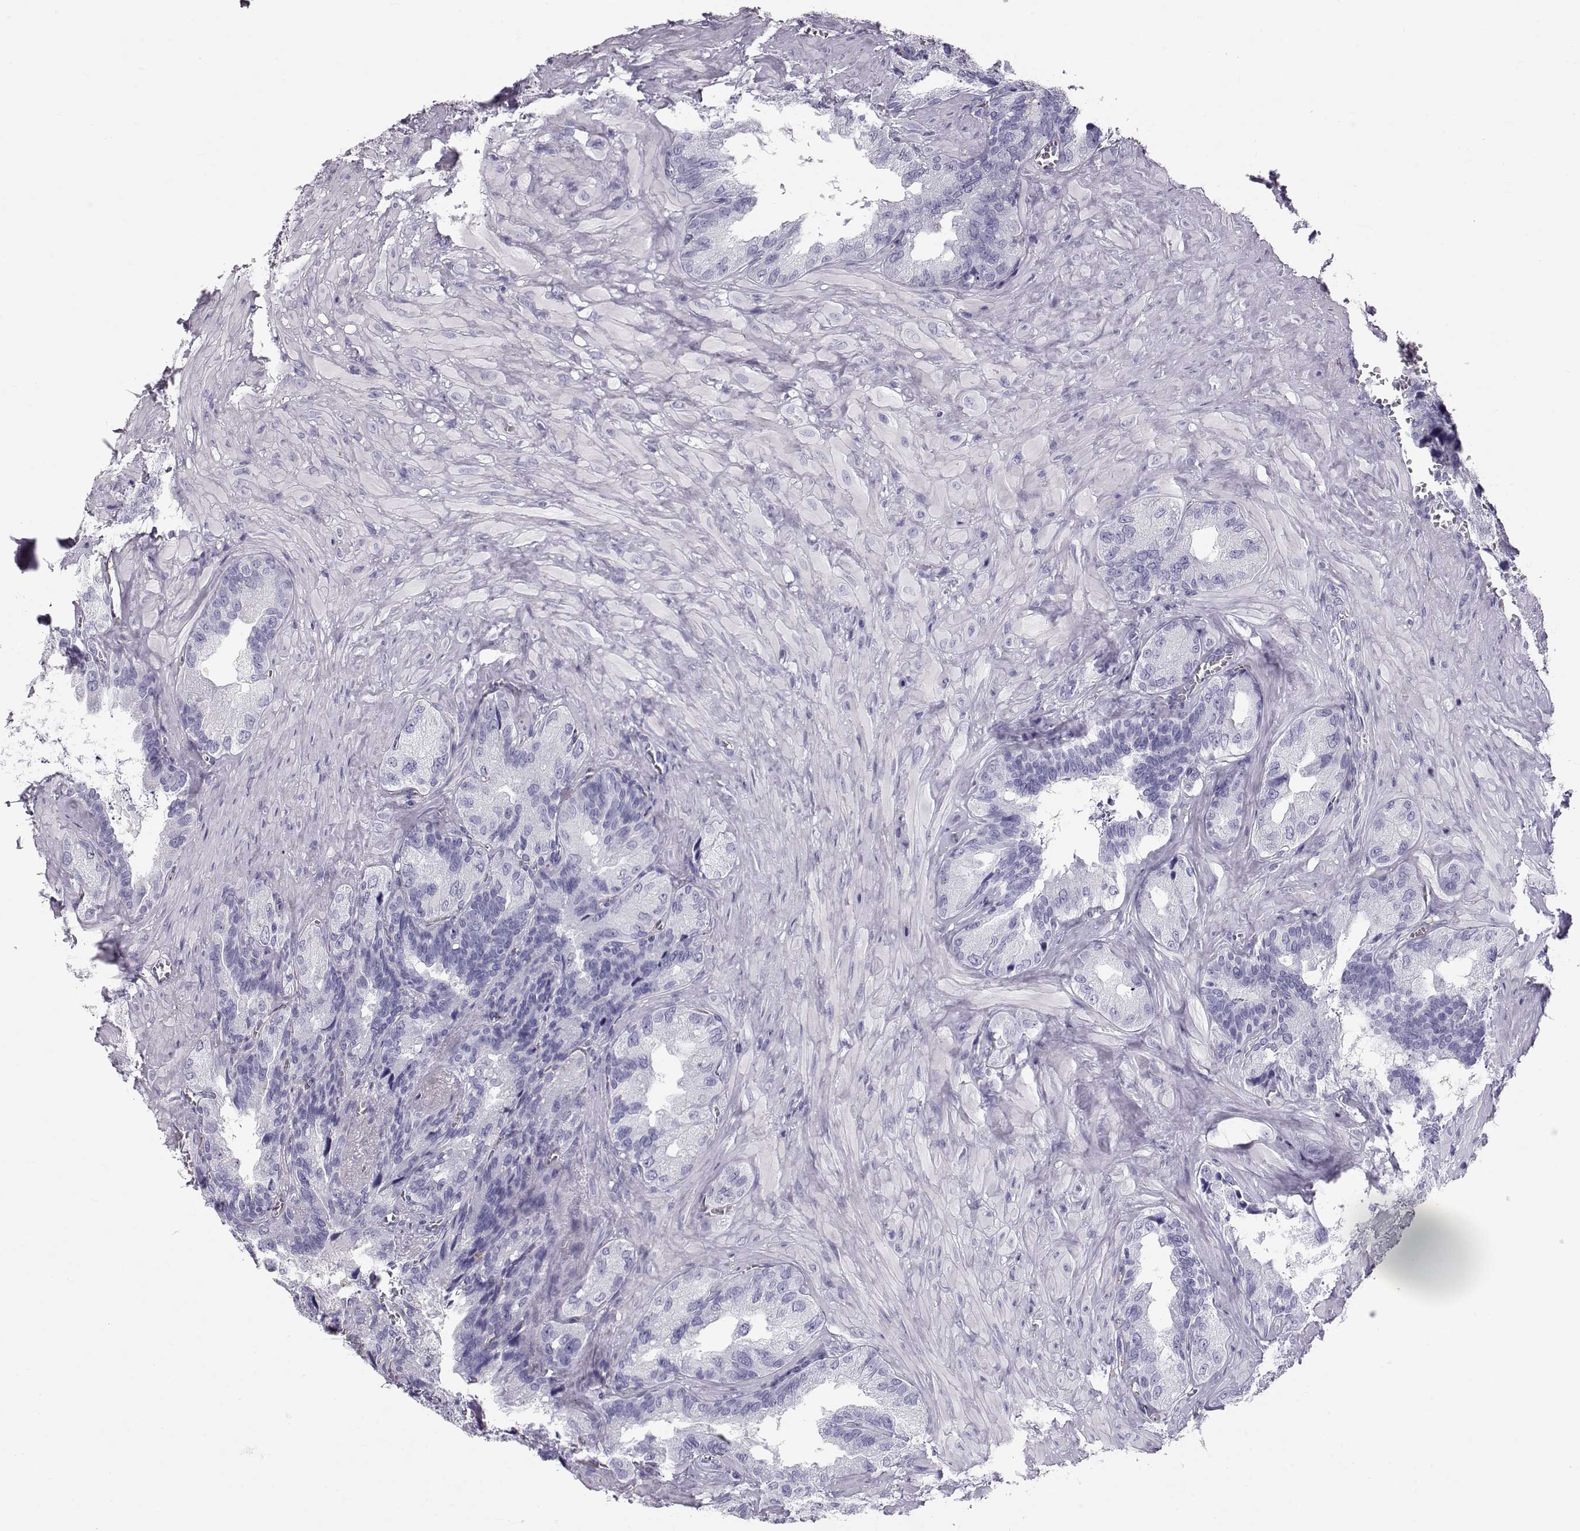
{"staining": {"intensity": "negative", "quantity": "none", "location": "none"}, "tissue": "seminal vesicle", "cell_type": "Glandular cells", "image_type": "normal", "snomed": [{"axis": "morphology", "description": "Normal tissue, NOS"}, {"axis": "topography", "description": "Seminal veicle"}], "caption": "Unremarkable seminal vesicle was stained to show a protein in brown. There is no significant staining in glandular cells. (DAB (3,3'-diaminobenzidine) immunohistochemistry (IHC) visualized using brightfield microscopy, high magnification).", "gene": "RD3", "patient": {"sex": "male", "age": 72}}